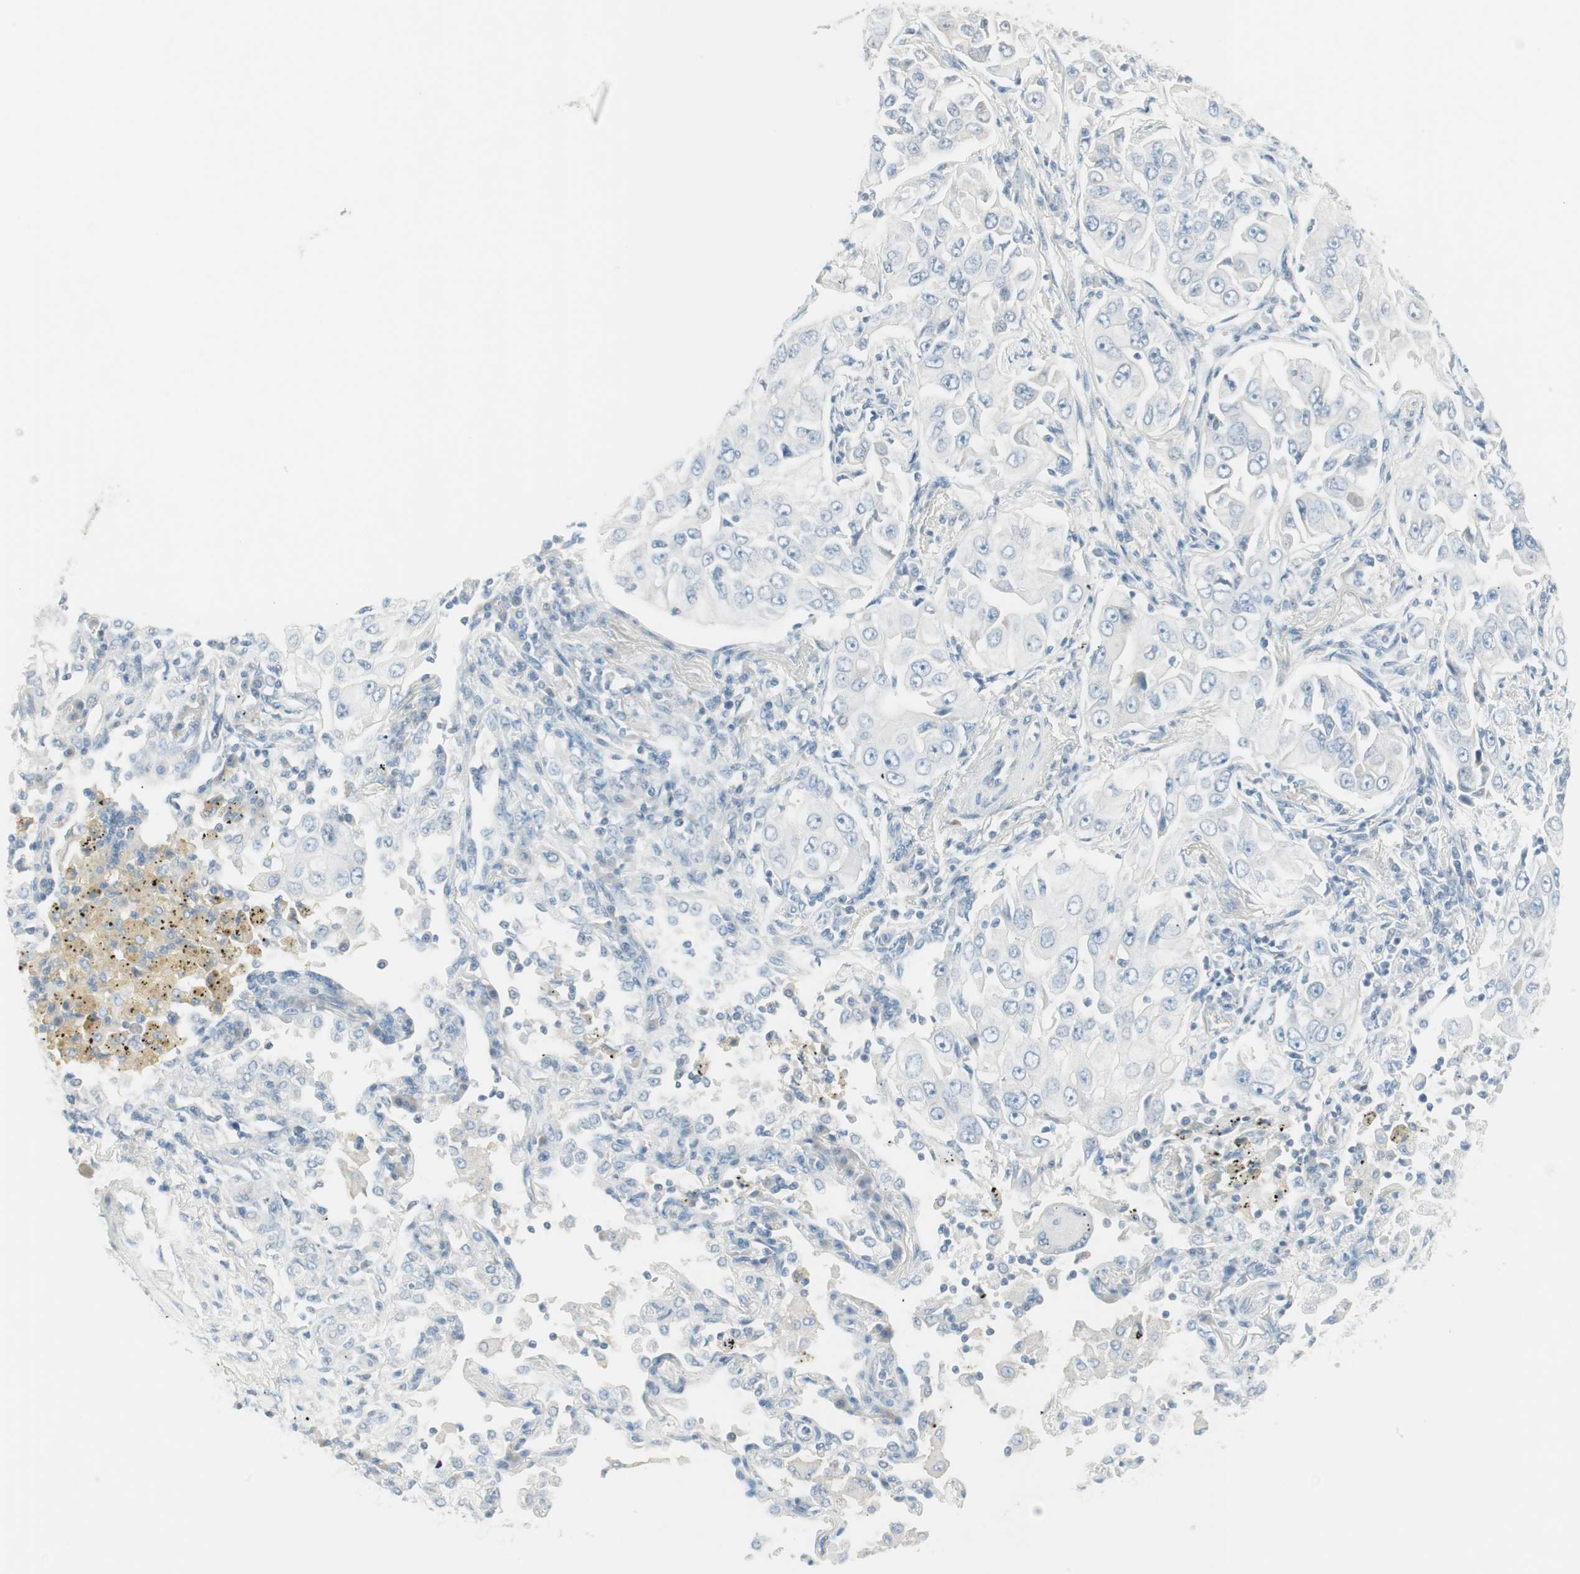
{"staining": {"intensity": "negative", "quantity": "none", "location": "none"}, "tissue": "lung cancer", "cell_type": "Tumor cells", "image_type": "cancer", "snomed": [{"axis": "morphology", "description": "Adenocarcinoma, NOS"}, {"axis": "topography", "description": "Lung"}], "caption": "Tumor cells show no significant expression in lung cancer (adenocarcinoma). The staining was performed using DAB to visualize the protein expression in brown, while the nuclei were stained in blue with hematoxylin (Magnification: 20x).", "gene": "ITLN2", "patient": {"sex": "male", "age": 84}}